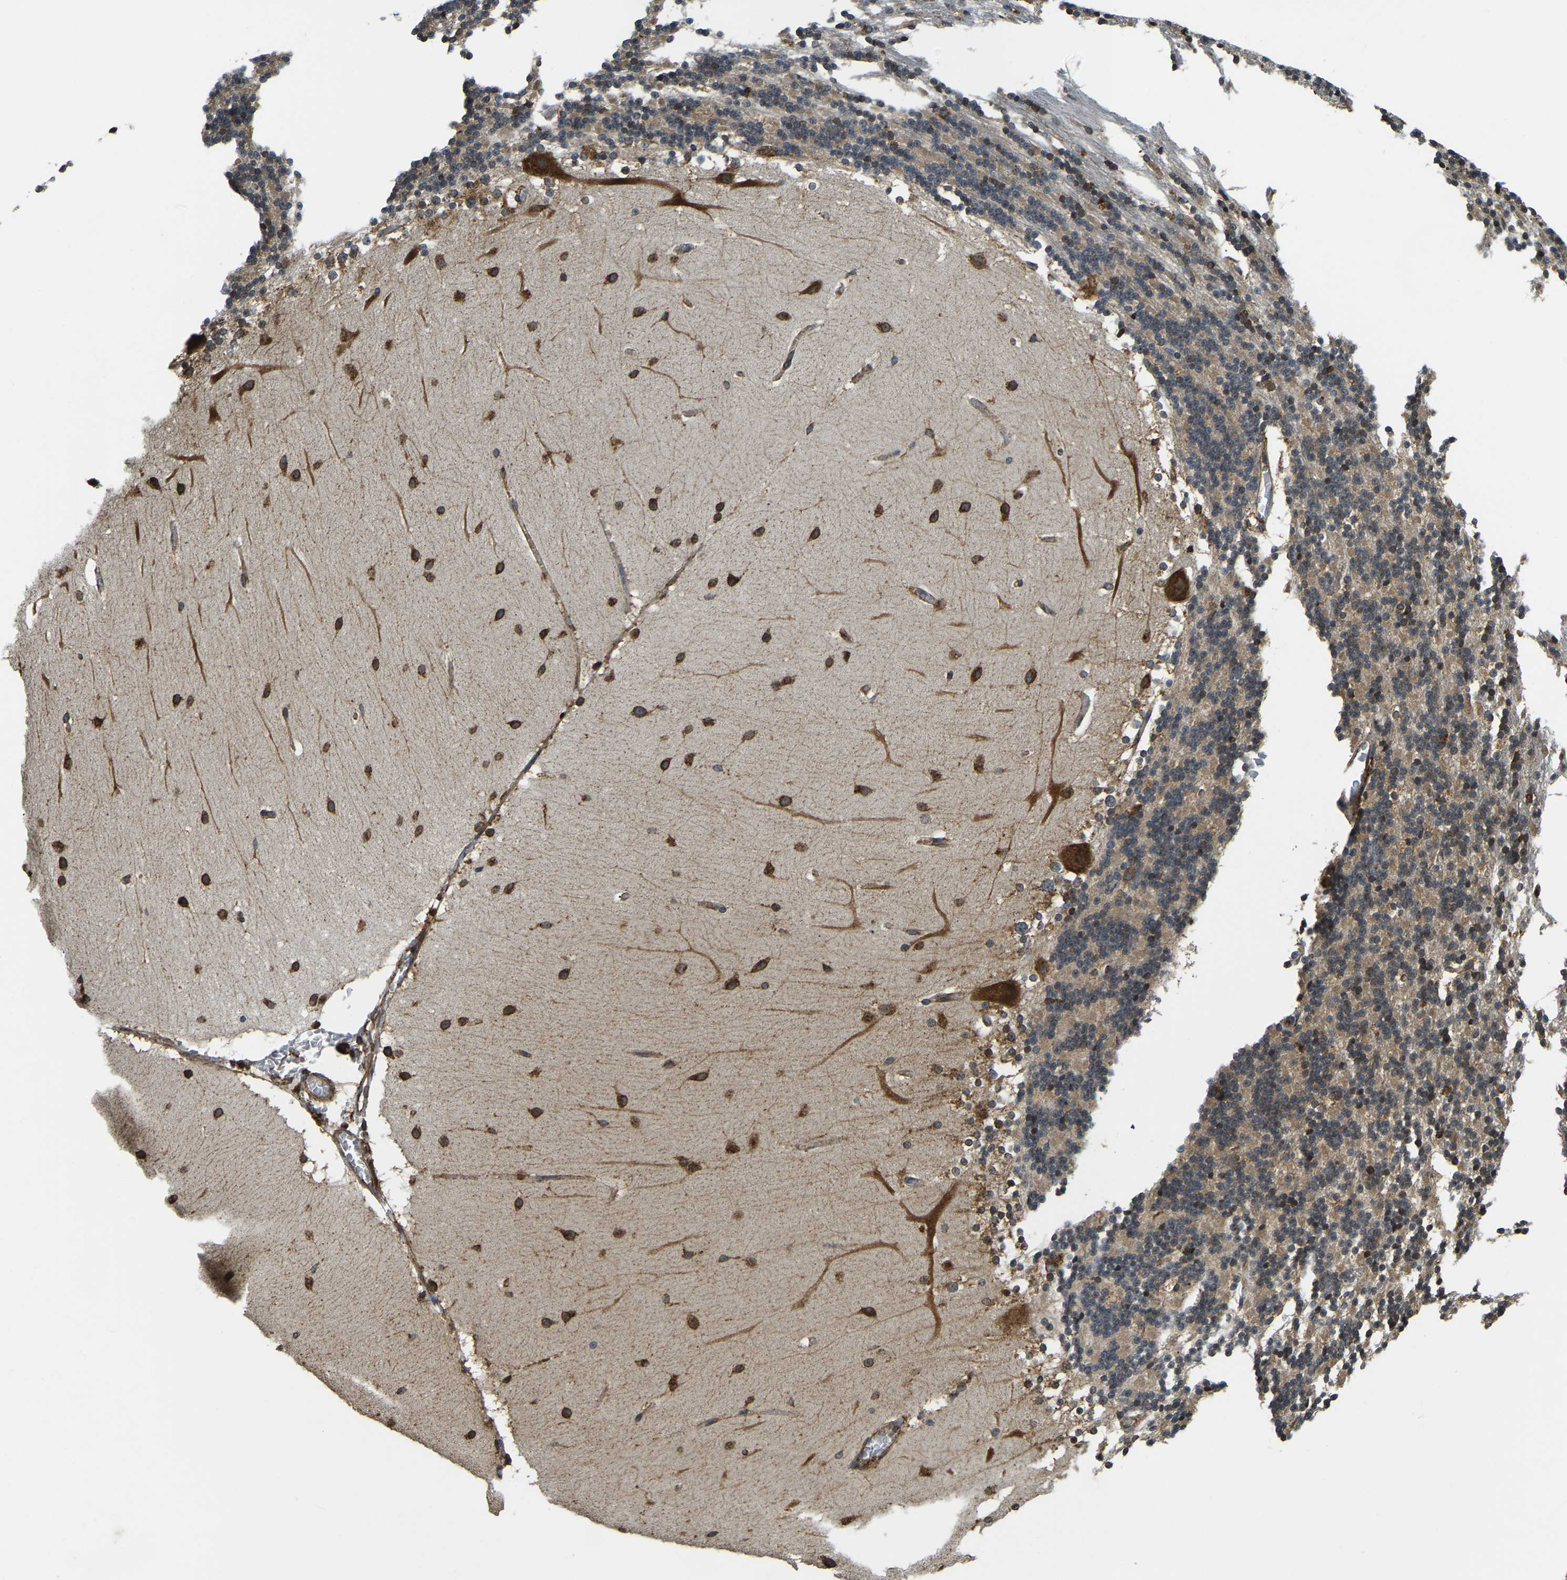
{"staining": {"intensity": "weak", "quantity": "25%-75%", "location": "cytoplasmic/membranous"}, "tissue": "cerebellum", "cell_type": "Cells in granular layer", "image_type": "normal", "snomed": [{"axis": "morphology", "description": "Normal tissue, NOS"}, {"axis": "topography", "description": "Cerebellum"}], "caption": "Human cerebellum stained with a protein marker demonstrates weak staining in cells in granular layer.", "gene": "RNF115", "patient": {"sex": "female", "age": 19}}